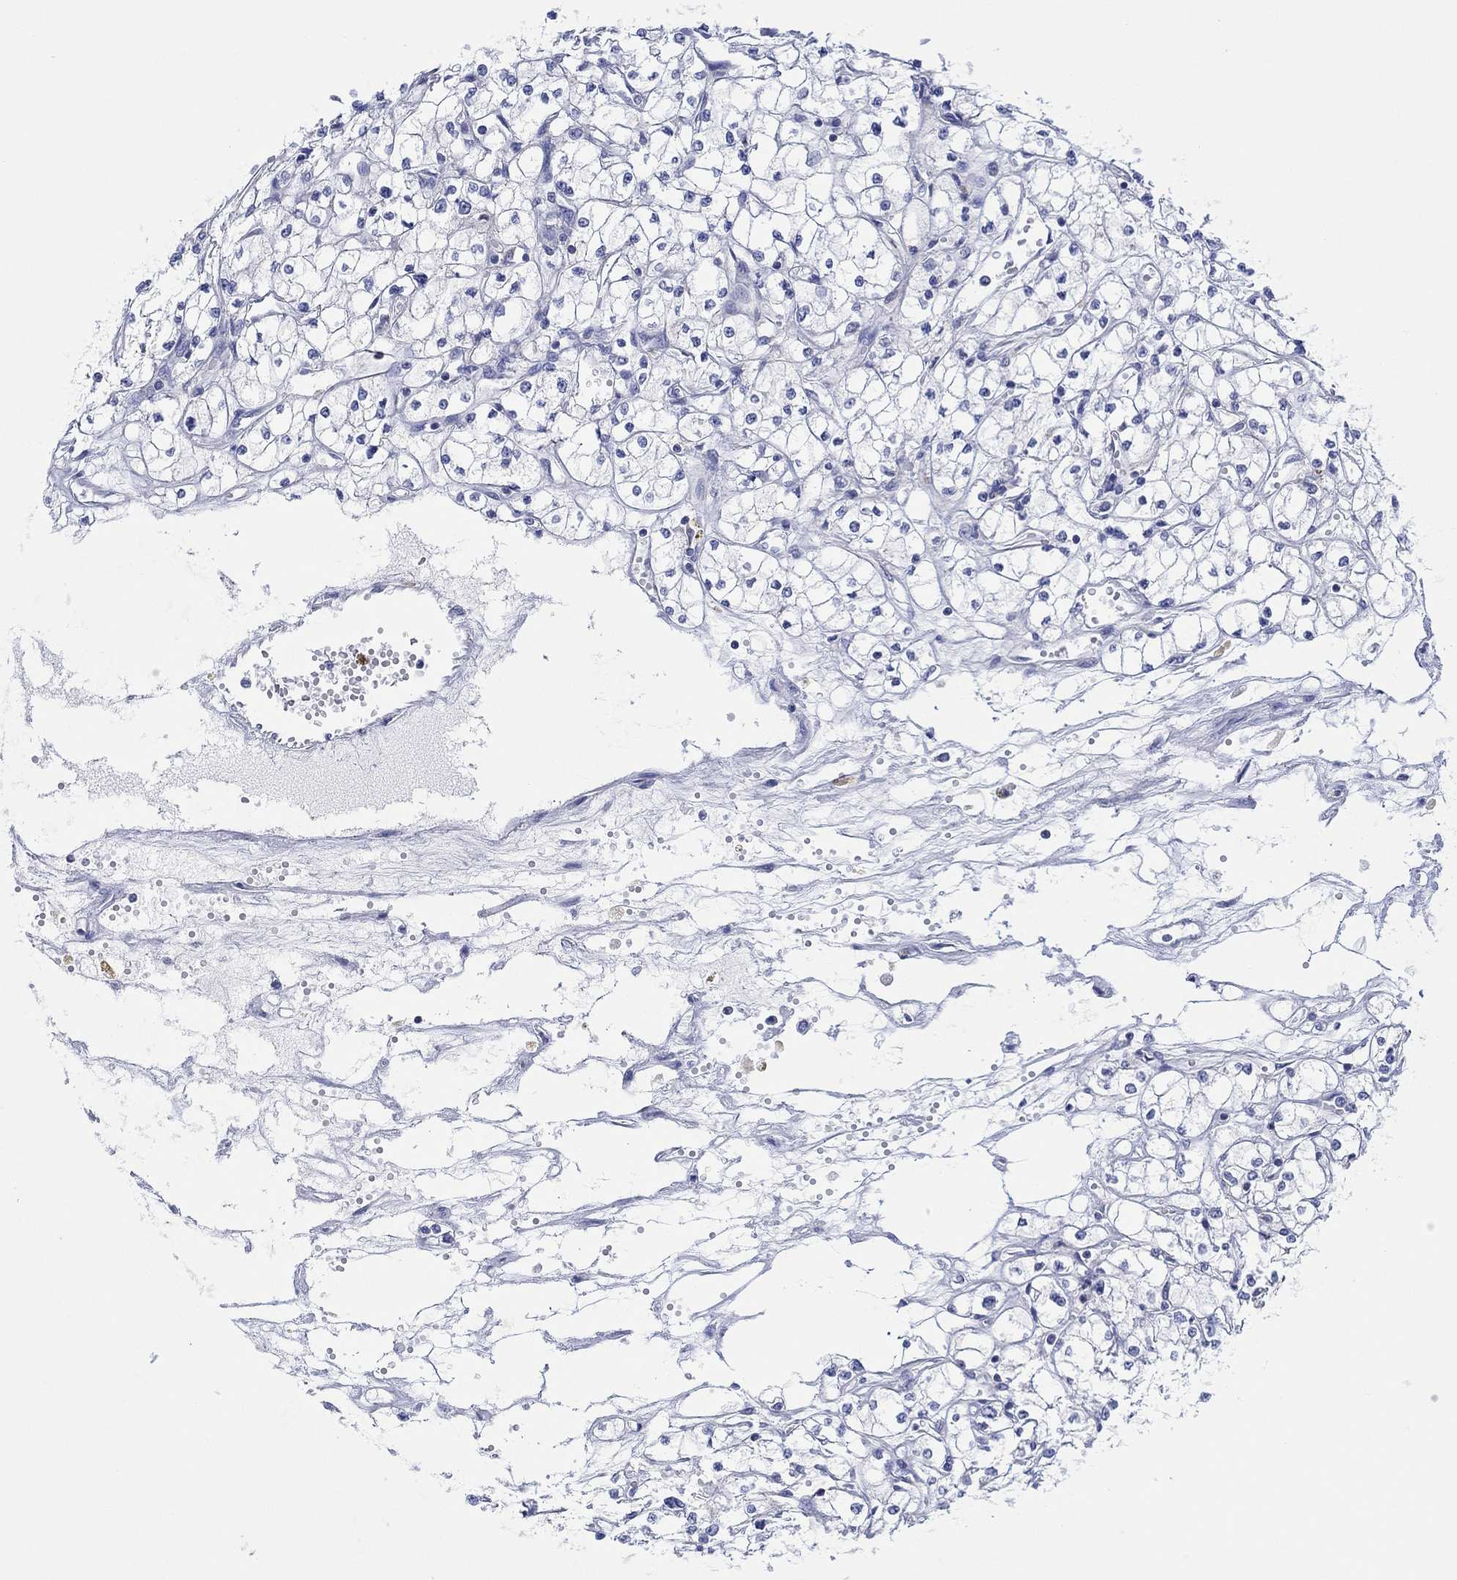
{"staining": {"intensity": "negative", "quantity": "none", "location": "none"}, "tissue": "renal cancer", "cell_type": "Tumor cells", "image_type": "cancer", "snomed": [{"axis": "morphology", "description": "Adenocarcinoma, NOS"}, {"axis": "topography", "description": "Kidney"}], "caption": "A high-resolution image shows immunohistochemistry staining of renal cancer (adenocarcinoma), which reveals no significant positivity in tumor cells.", "gene": "PPIL6", "patient": {"sex": "male", "age": 67}}